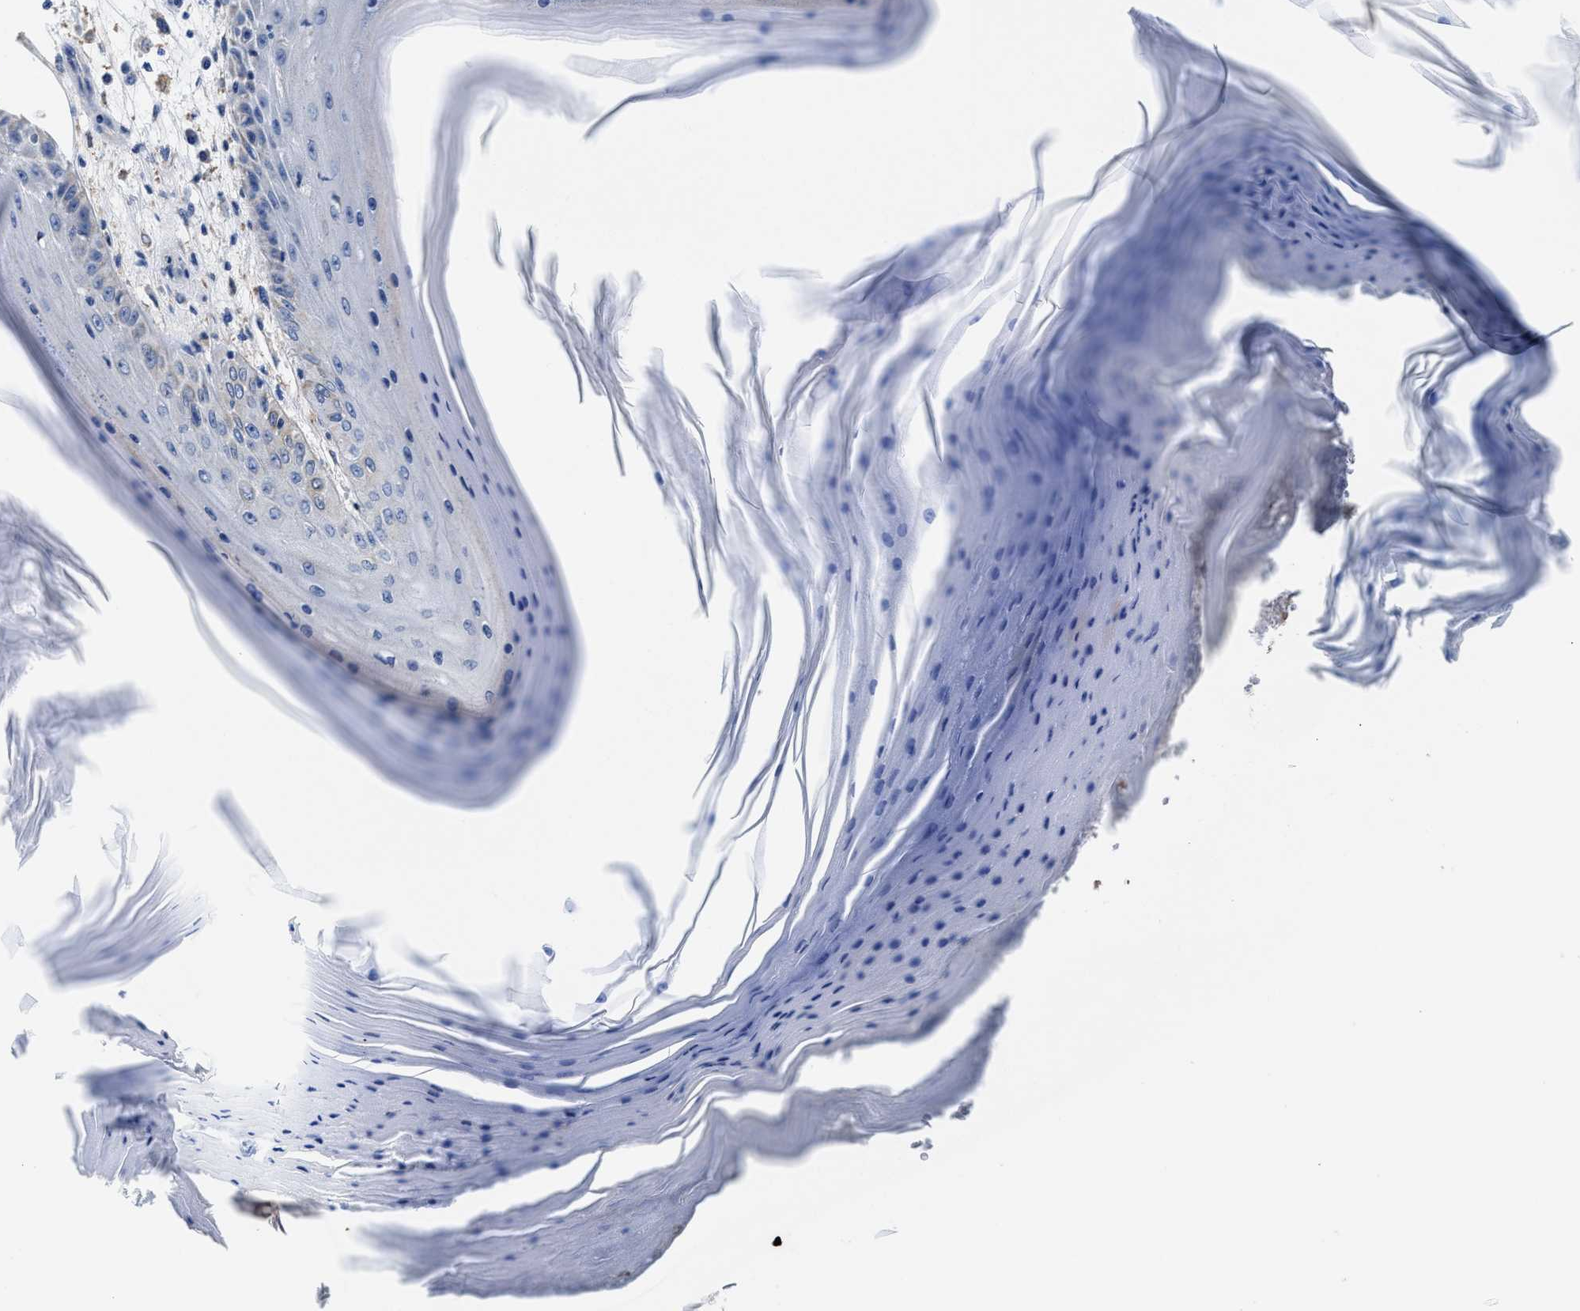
{"staining": {"intensity": "negative", "quantity": "none", "location": "none"}, "tissue": "skin cancer", "cell_type": "Tumor cells", "image_type": "cancer", "snomed": [{"axis": "morphology", "description": "Squamous cell carcinoma, NOS"}, {"axis": "topography", "description": "Skin"}], "caption": "DAB (3,3'-diaminobenzidine) immunohistochemical staining of skin squamous cell carcinoma shows no significant positivity in tumor cells.", "gene": "TMEM30A", "patient": {"sex": "female", "age": 73}}